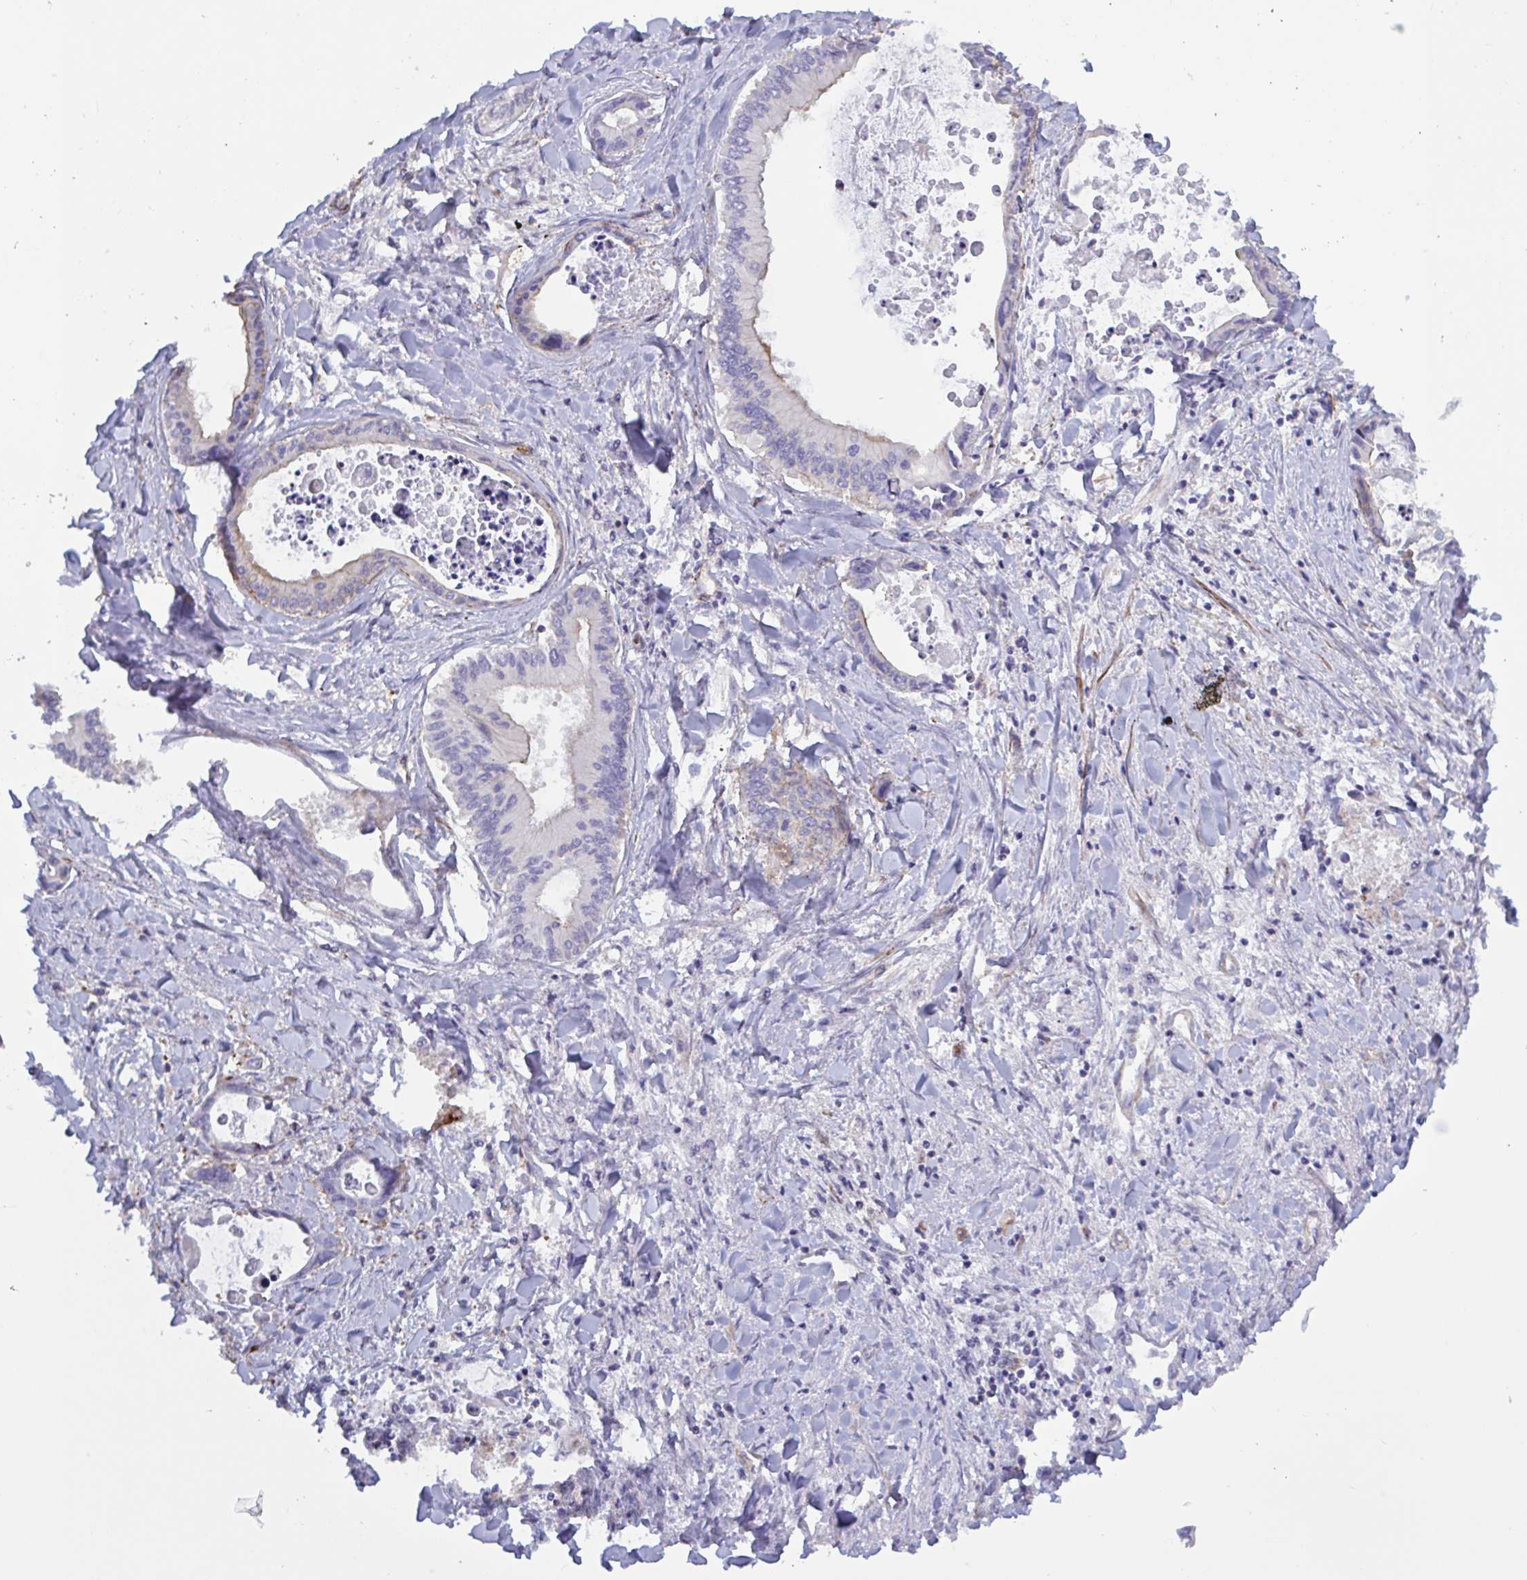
{"staining": {"intensity": "negative", "quantity": "none", "location": "none"}, "tissue": "liver cancer", "cell_type": "Tumor cells", "image_type": "cancer", "snomed": [{"axis": "morphology", "description": "Cholangiocarcinoma"}, {"axis": "topography", "description": "Liver"}], "caption": "This is a image of IHC staining of liver cancer, which shows no staining in tumor cells.", "gene": "SHISA7", "patient": {"sex": "male", "age": 66}}